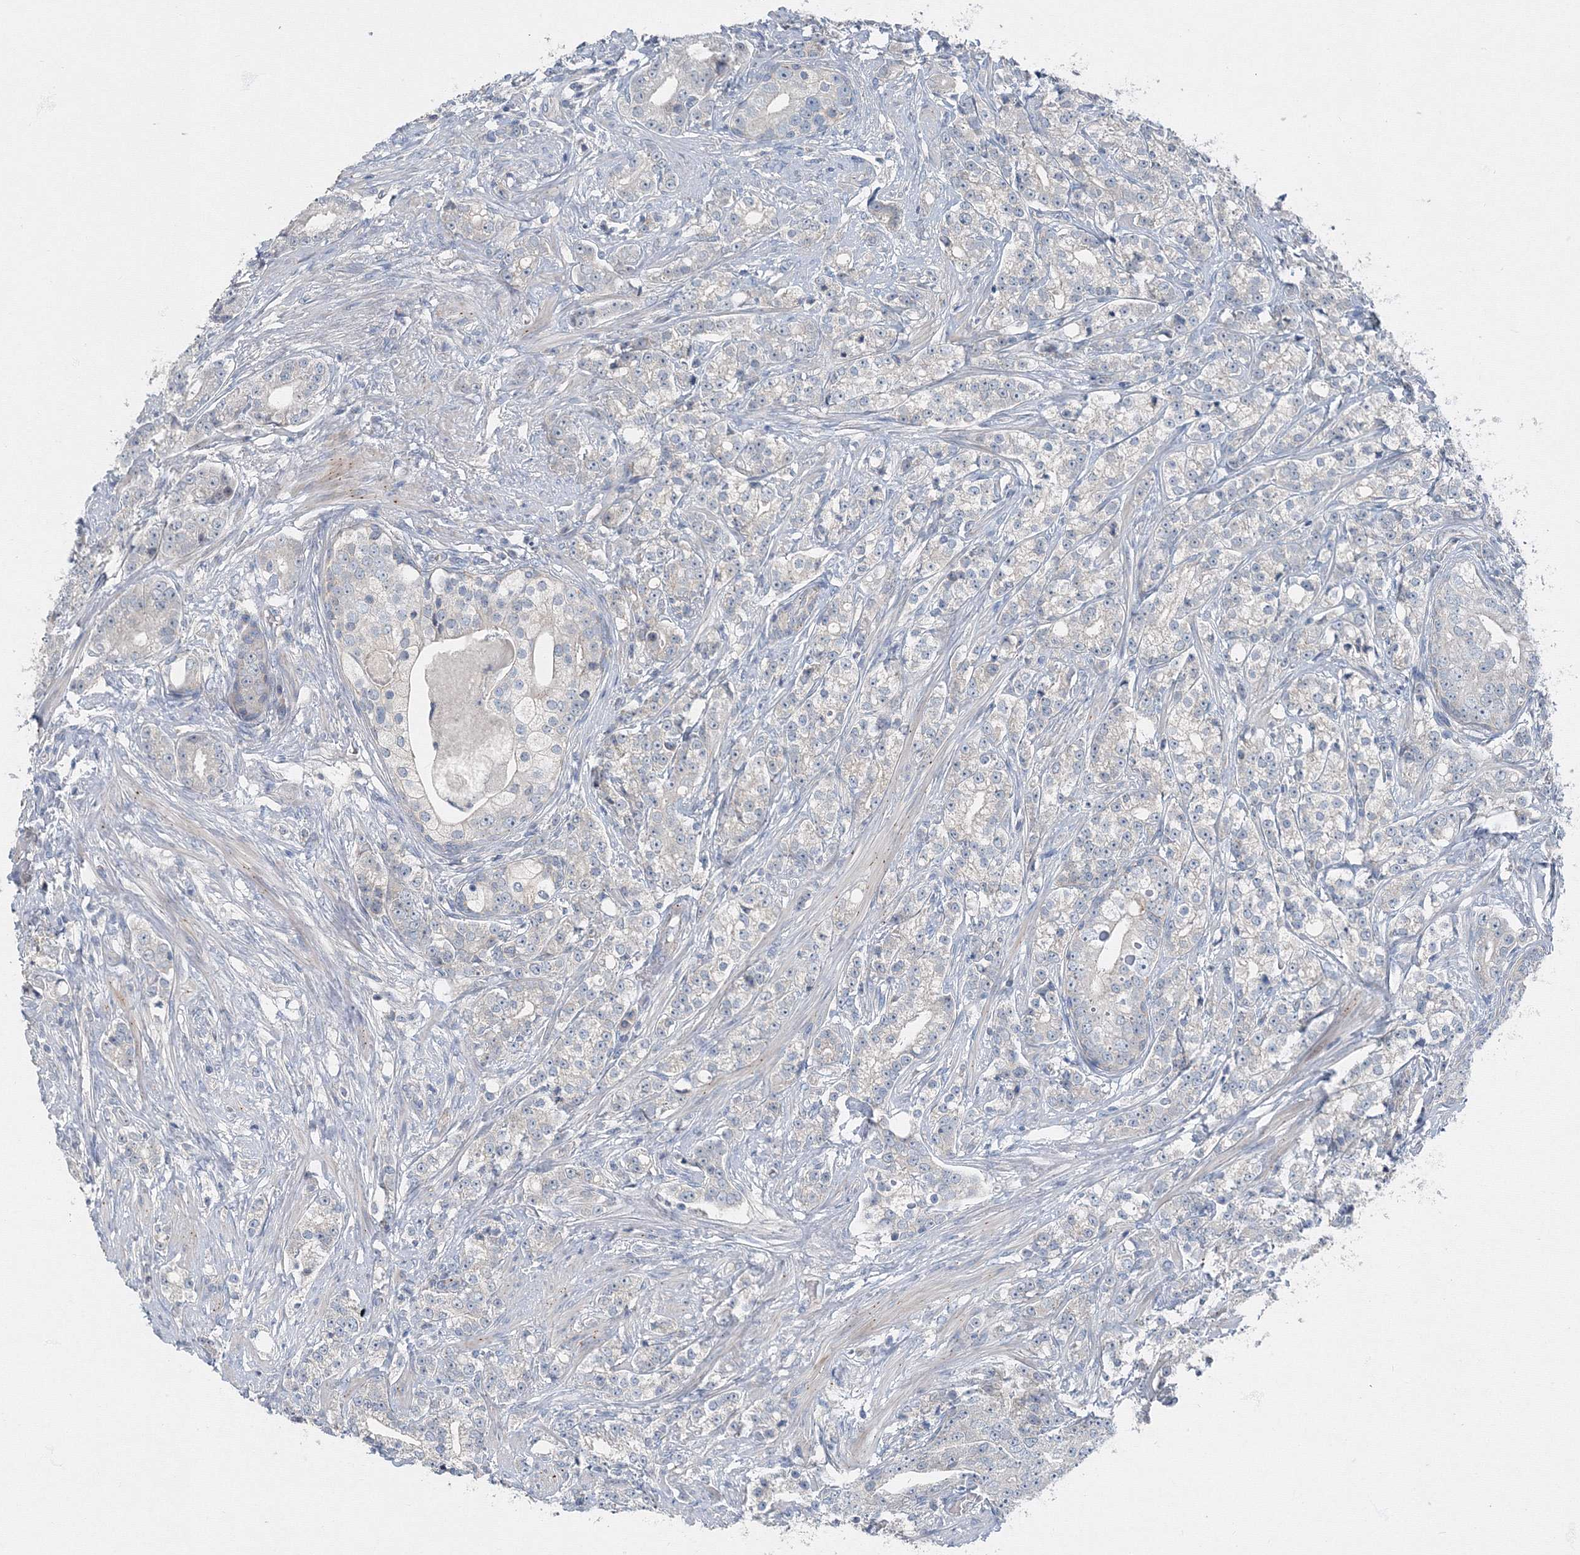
{"staining": {"intensity": "negative", "quantity": "none", "location": "none"}, "tissue": "prostate cancer", "cell_type": "Tumor cells", "image_type": "cancer", "snomed": [{"axis": "morphology", "description": "Adenocarcinoma, High grade"}, {"axis": "topography", "description": "Prostate"}], "caption": "This histopathology image is of prostate high-grade adenocarcinoma stained with immunohistochemistry (IHC) to label a protein in brown with the nuclei are counter-stained blue. There is no staining in tumor cells.", "gene": "AASDH", "patient": {"sex": "male", "age": 69}}